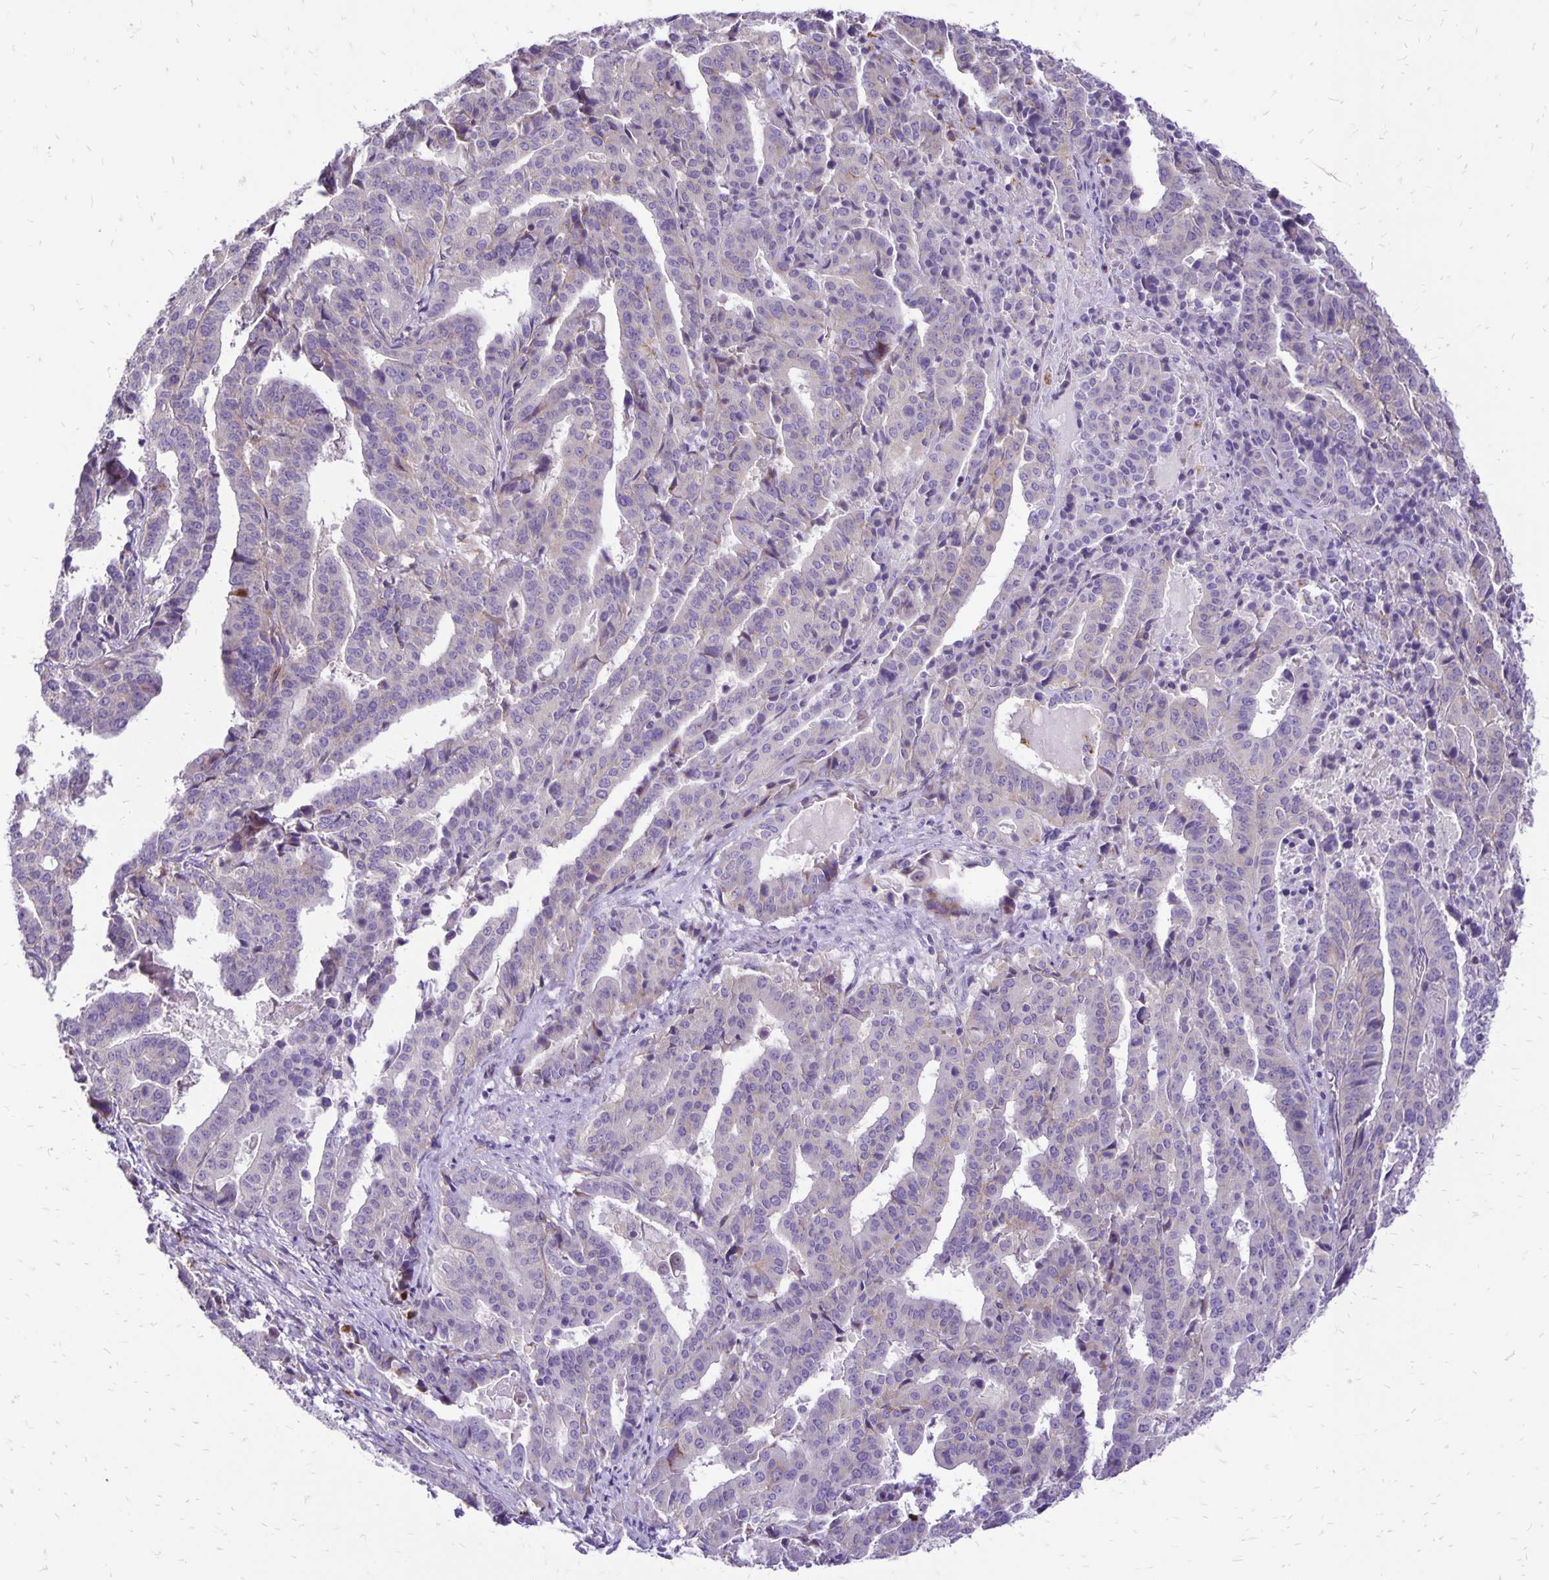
{"staining": {"intensity": "weak", "quantity": "<25%", "location": "cytoplasmic/membranous"}, "tissue": "stomach cancer", "cell_type": "Tumor cells", "image_type": "cancer", "snomed": [{"axis": "morphology", "description": "Adenocarcinoma, NOS"}, {"axis": "topography", "description": "Stomach"}], "caption": "This micrograph is of adenocarcinoma (stomach) stained with immunohistochemistry (IHC) to label a protein in brown with the nuclei are counter-stained blue. There is no expression in tumor cells.", "gene": "EIF5A", "patient": {"sex": "male", "age": 48}}